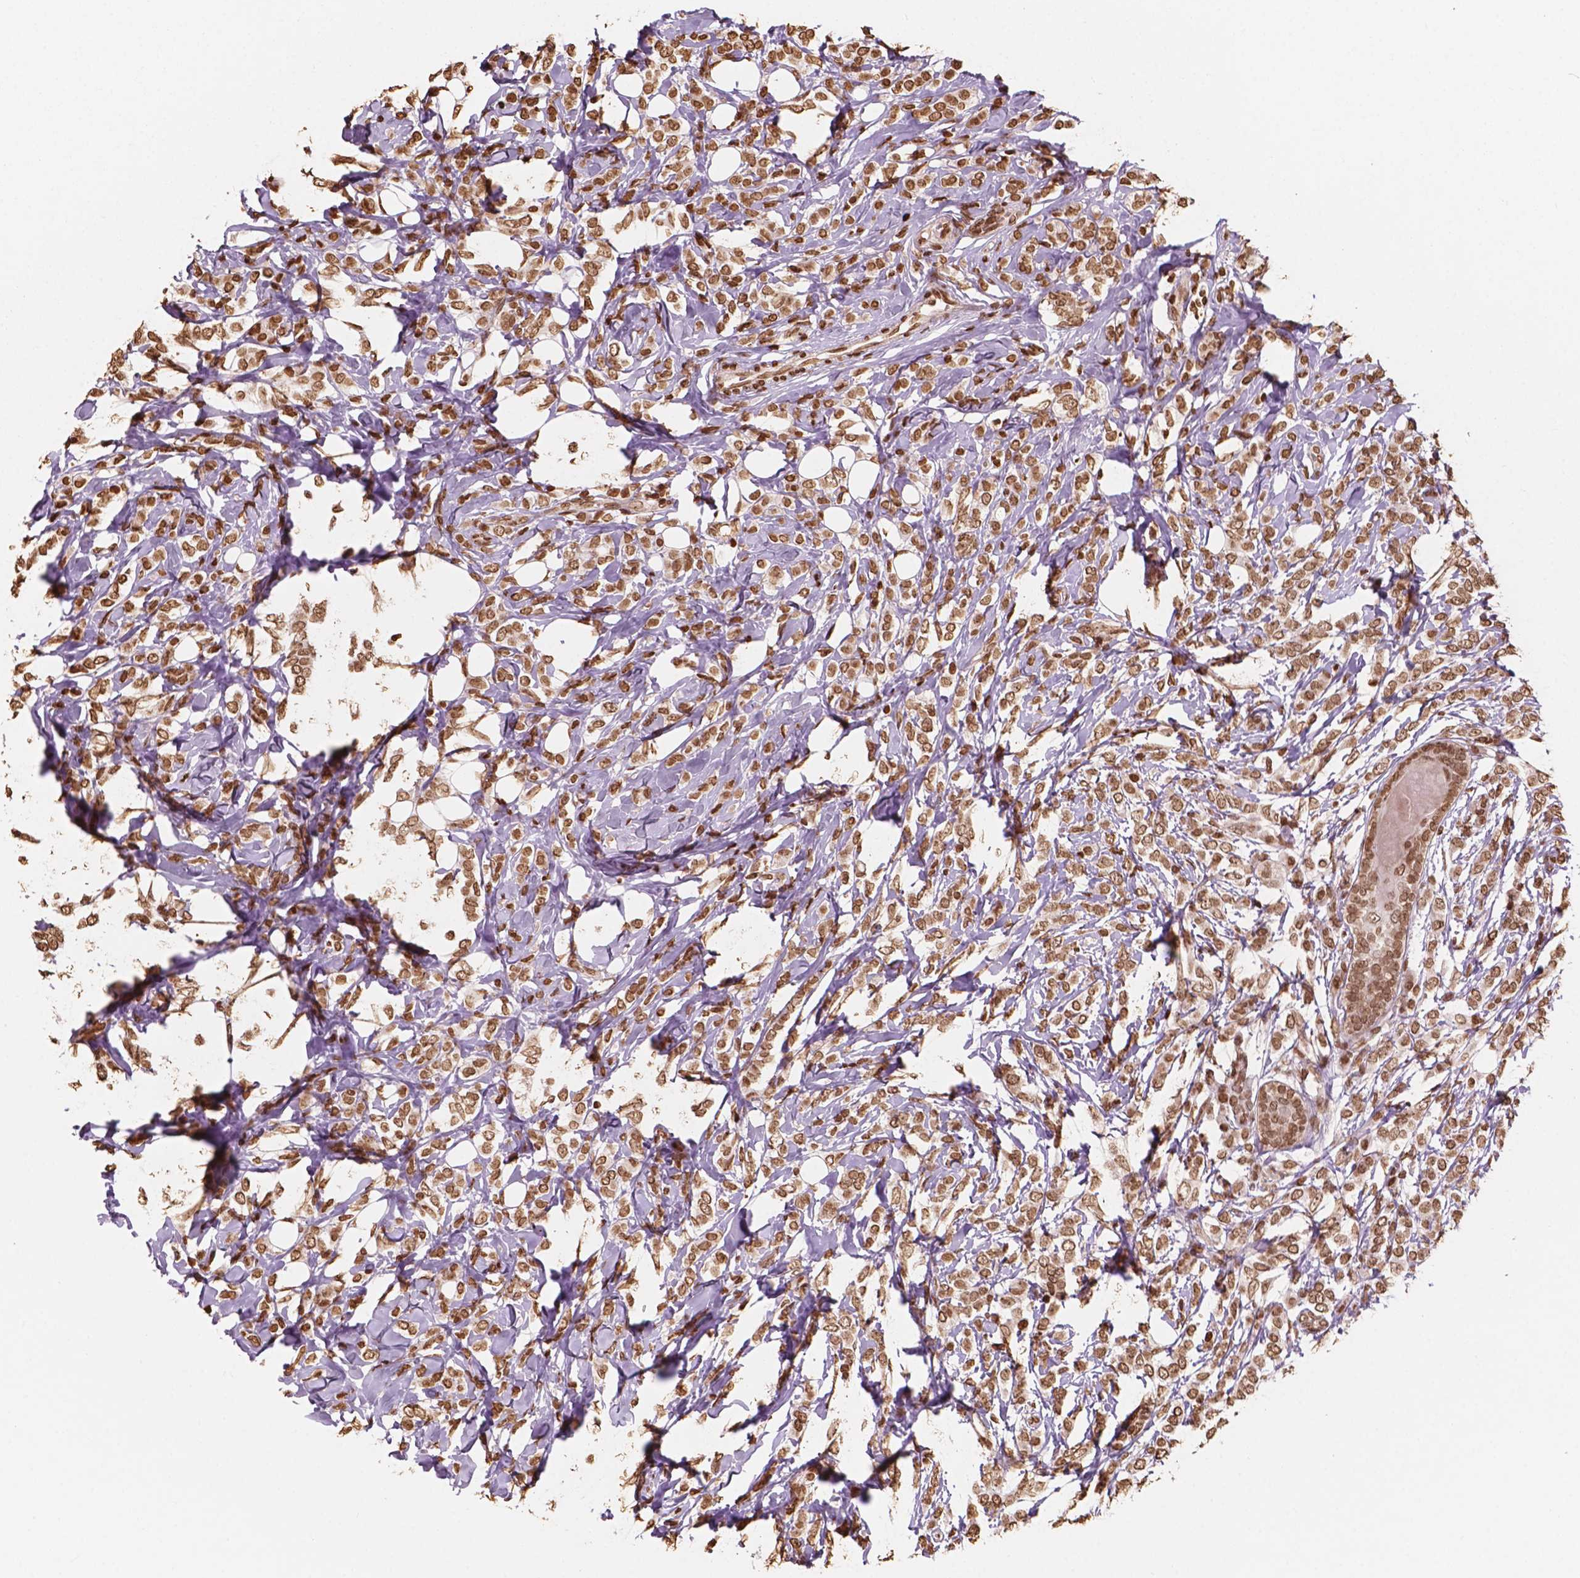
{"staining": {"intensity": "moderate", "quantity": ">75%", "location": "nuclear"}, "tissue": "breast cancer", "cell_type": "Tumor cells", "image_type": "cancer", "snomed": [{"axis": "morphology", "description": "Lobular carcinoma"}, {"axis": "topography", "description": "Breast"}], "caption": "Protein staining of breast cancer (lobular carcinoma) tissue reveals moderate nuclear expression in about >75% of tumor cells.", "gene": "H3C7", "patient": {"sex": "female", "age": 49}}